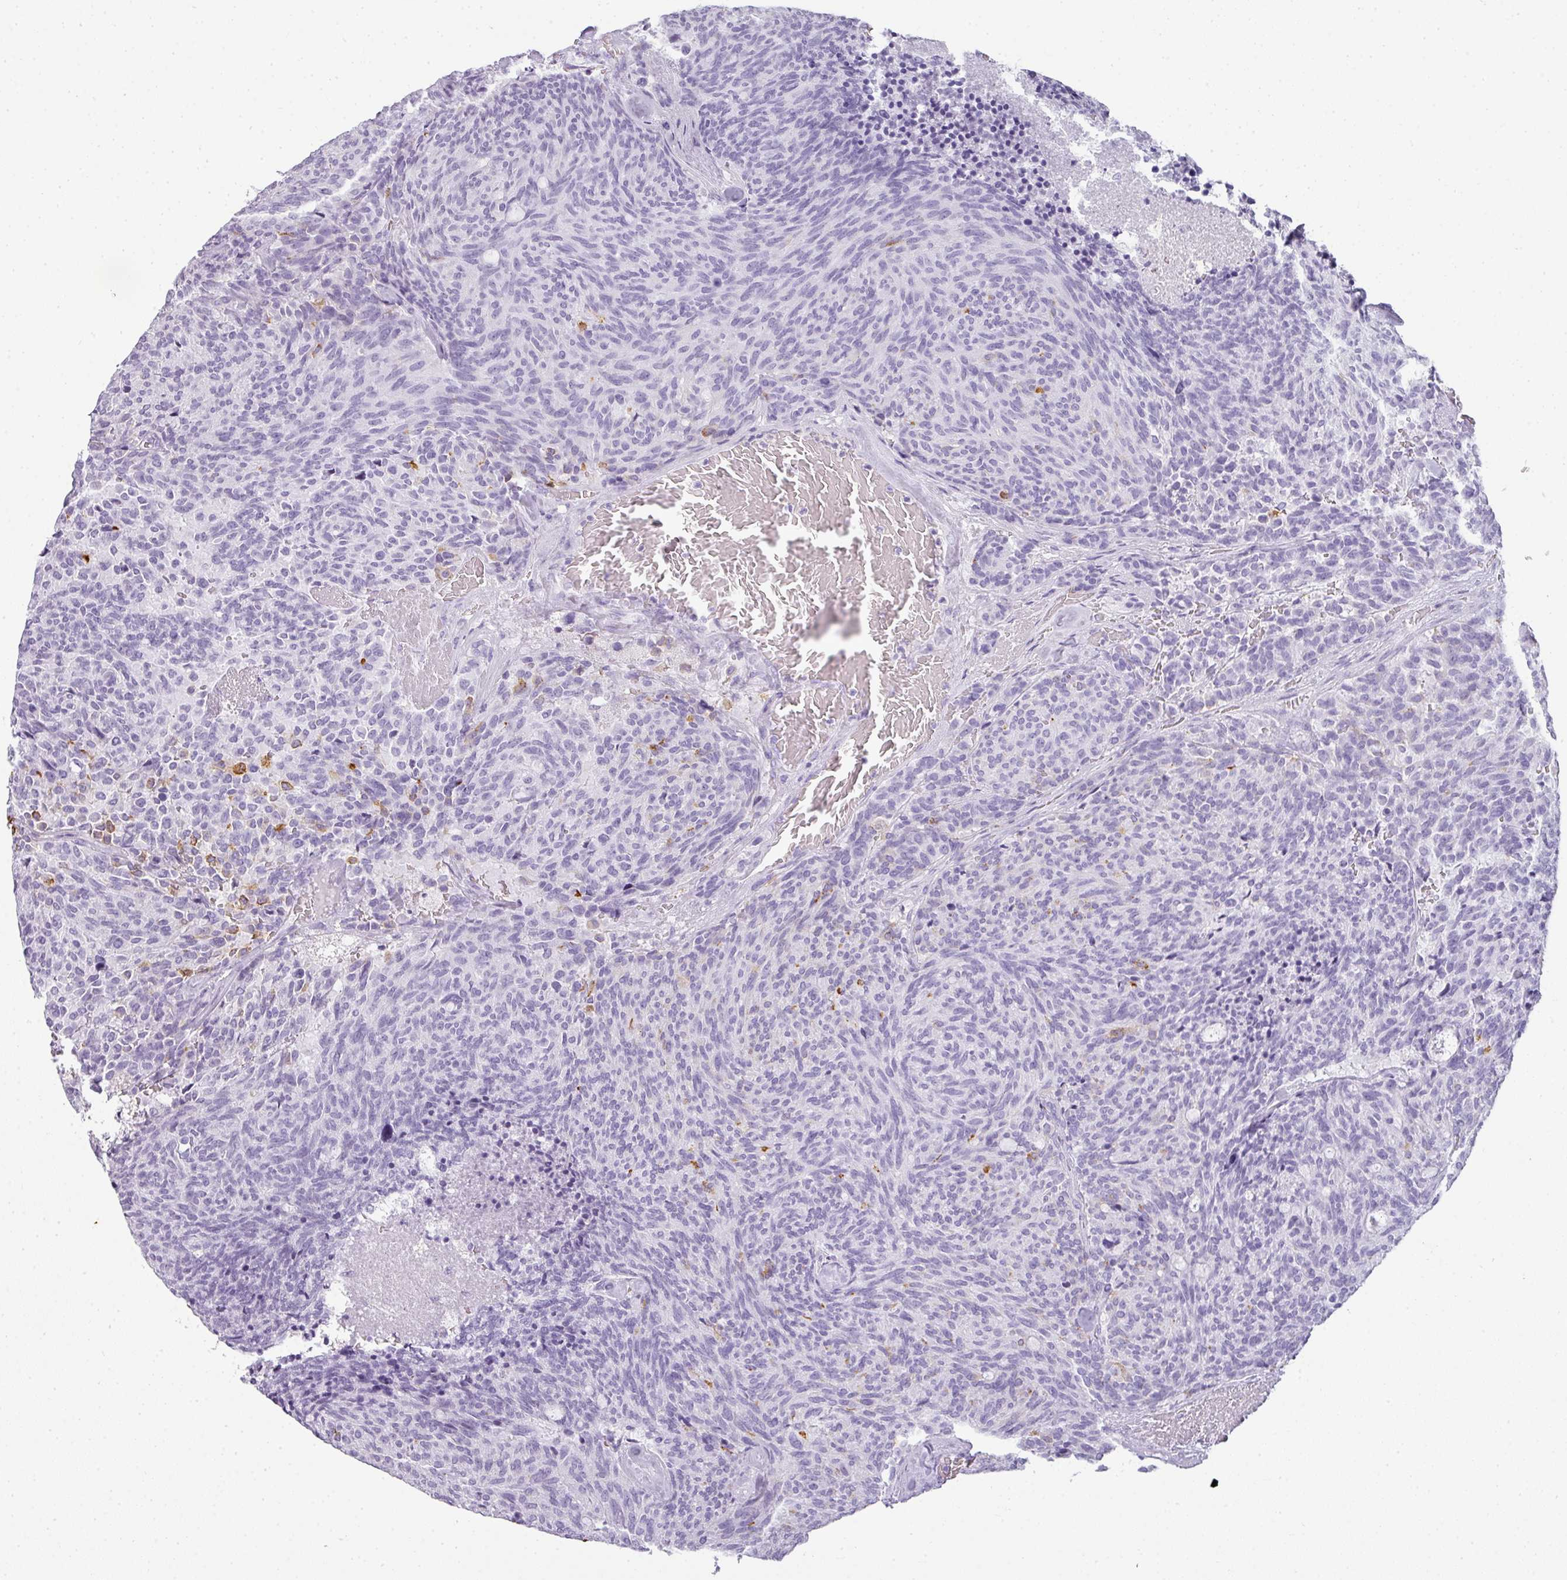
{"staining": {"intensity": "negative", "quantity": "none", "location": "none"}, "tissue": "carcinoid", "cell_type": "Tumor cells", "image_type": "cancer", "snomed": [{"axis": "morphology", "description": "Carcinoid, malignant, NOS"}, {"axis": "topography", "description": "Pancreas"}], "caption": "A high-resolution image shows immunohistochemistry staining of carcinoid (malignant), which displays no significant positivity in tumor cells.", "gene": "RBMY1F", "patient": {"sex": "female", "age": 54}}